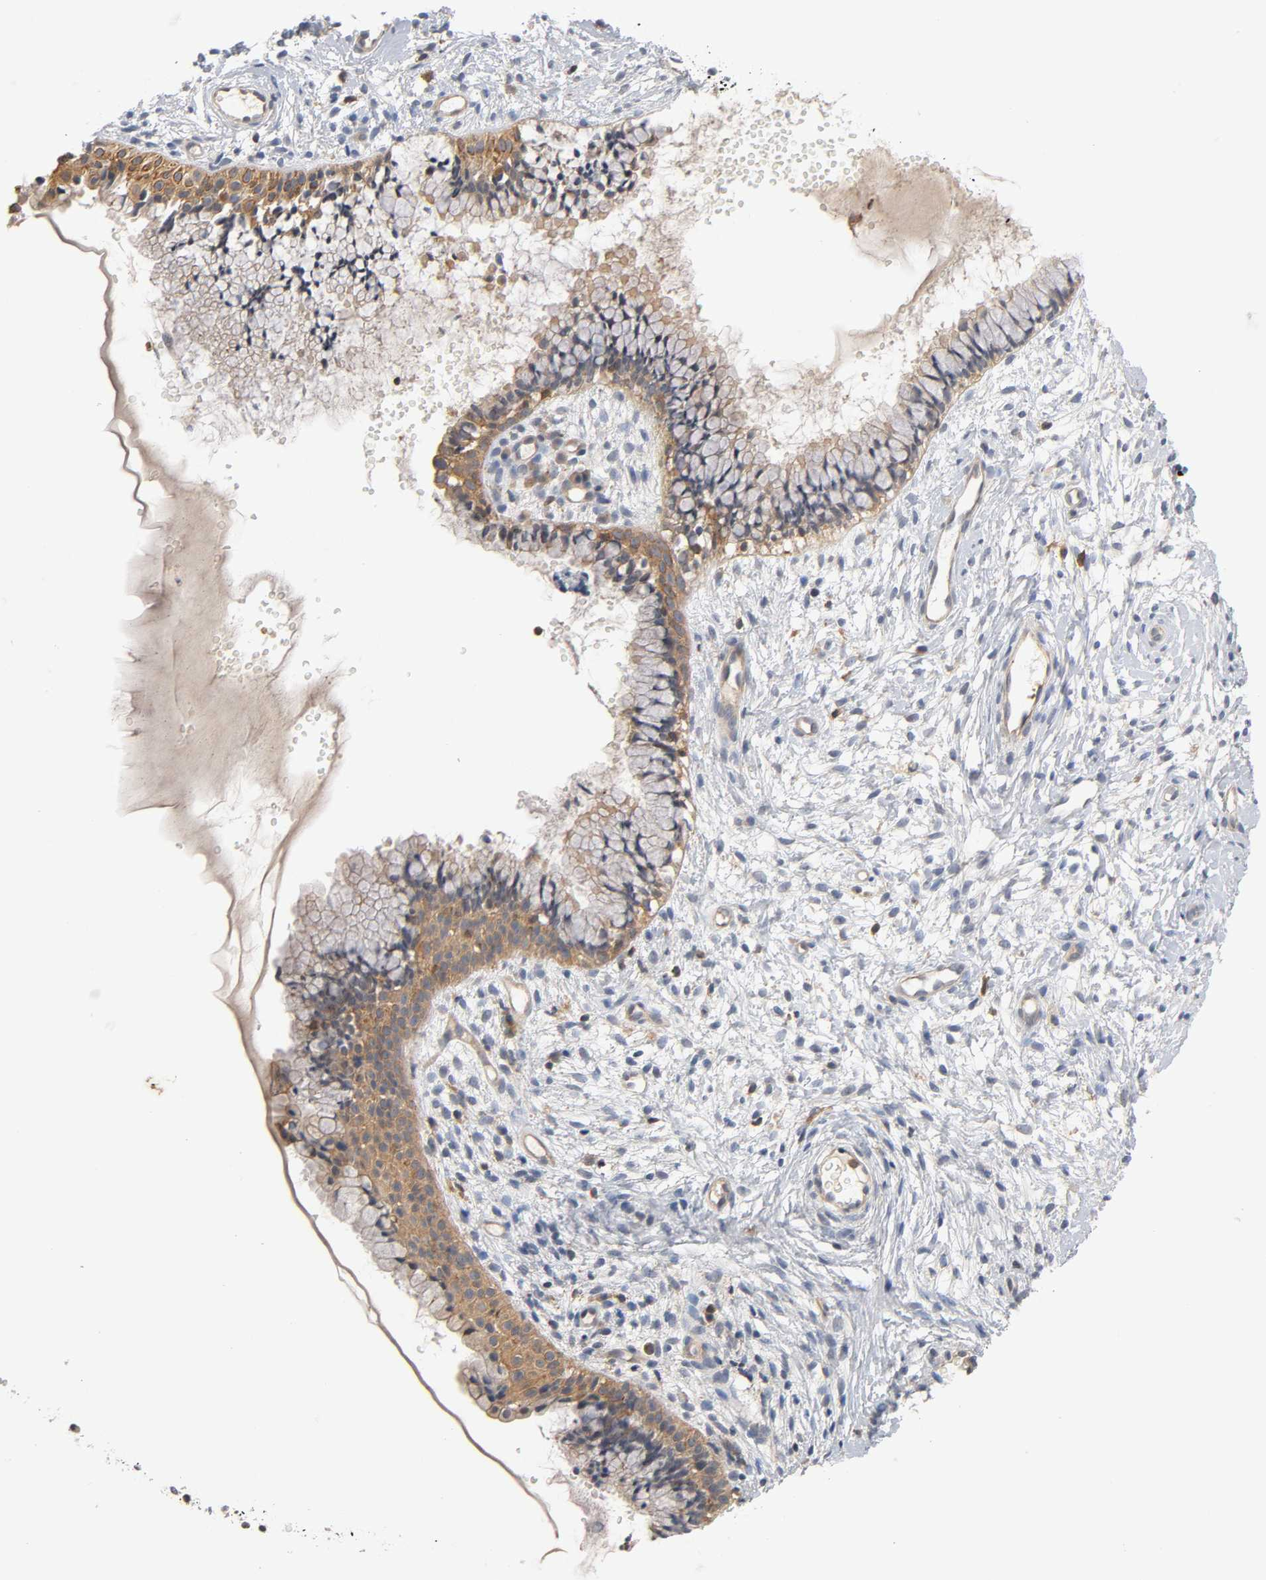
{"staining": {"intensity": "moderate", "quantity": ">75%", "location": "cytoplasmic/membranous"}, "tissue": "cervix", "cell_type": "Glandular cells", "image_type": "normal", "snomed": [{"axis": "morphology", "description": "Normal tissue, NOS"}, {"axis": "topography", "description": "Cervix"}], "caption": "Glandular cells demonstrate medium levels of moderate cytoplasmic/membranous staining in approximately >75% of cells in unremarkable cervix.", "gene": "ACTR2", "patient": {"sex": "female", "age": 46}}